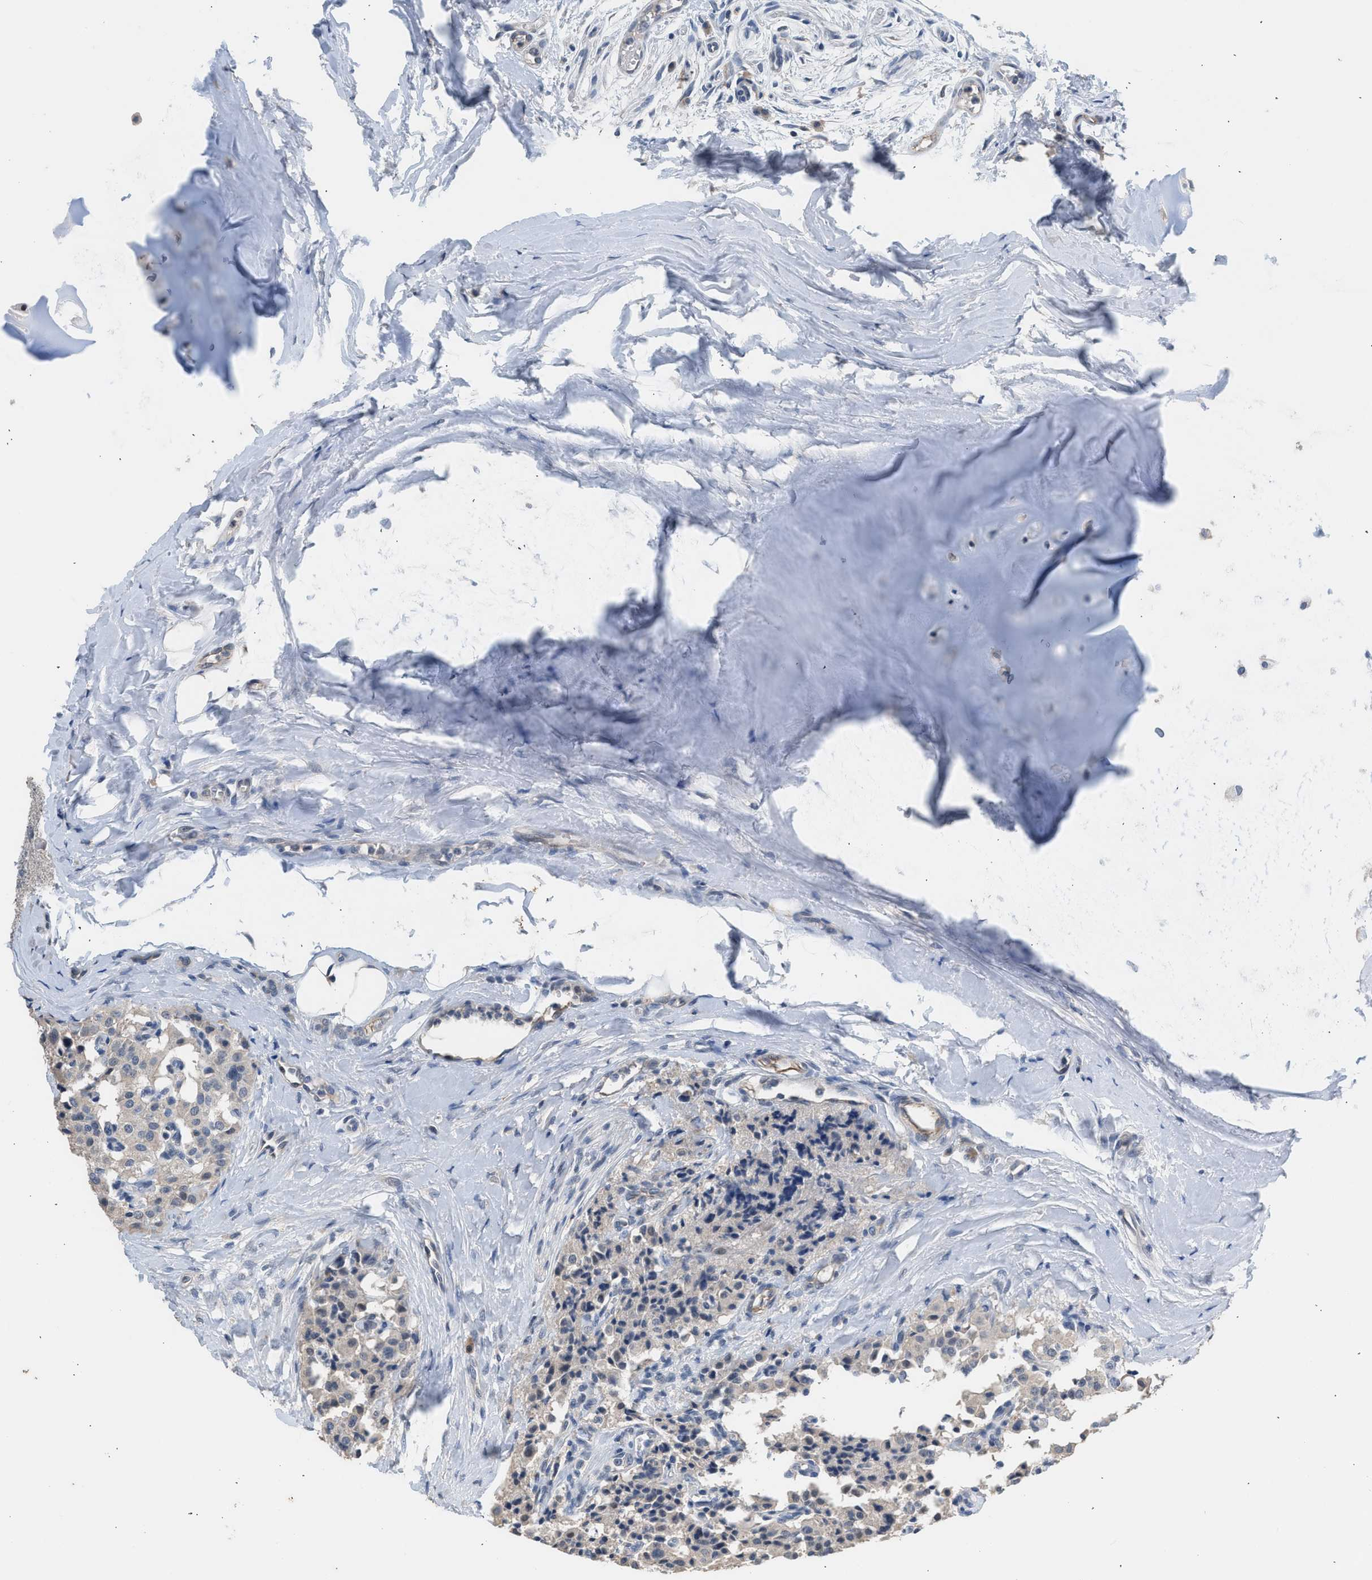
{"staining": {"intensity": "negative", "quantity": "none", "location": "none"}, "tissue": "carcinoid", "cell_type": "Tumor cells", "image_type": "cancer", "snomed": [{"axis": "morphology", "description": "Carcinoid, malignant, NOS"}, {"axis": "topography", "description": "Lung"}], "caption": "High power microscopy image of an IHC histopathology image of carcinoid, revealing no significant expression in tumor cells. The staining is performed using DAB (3,3'-diaminobenzidine) brown chromogen with nuclei counter-stained in using hematoxylin.", "gene": "CSF3R", "patient": {"sex": "male", "age": 30}}